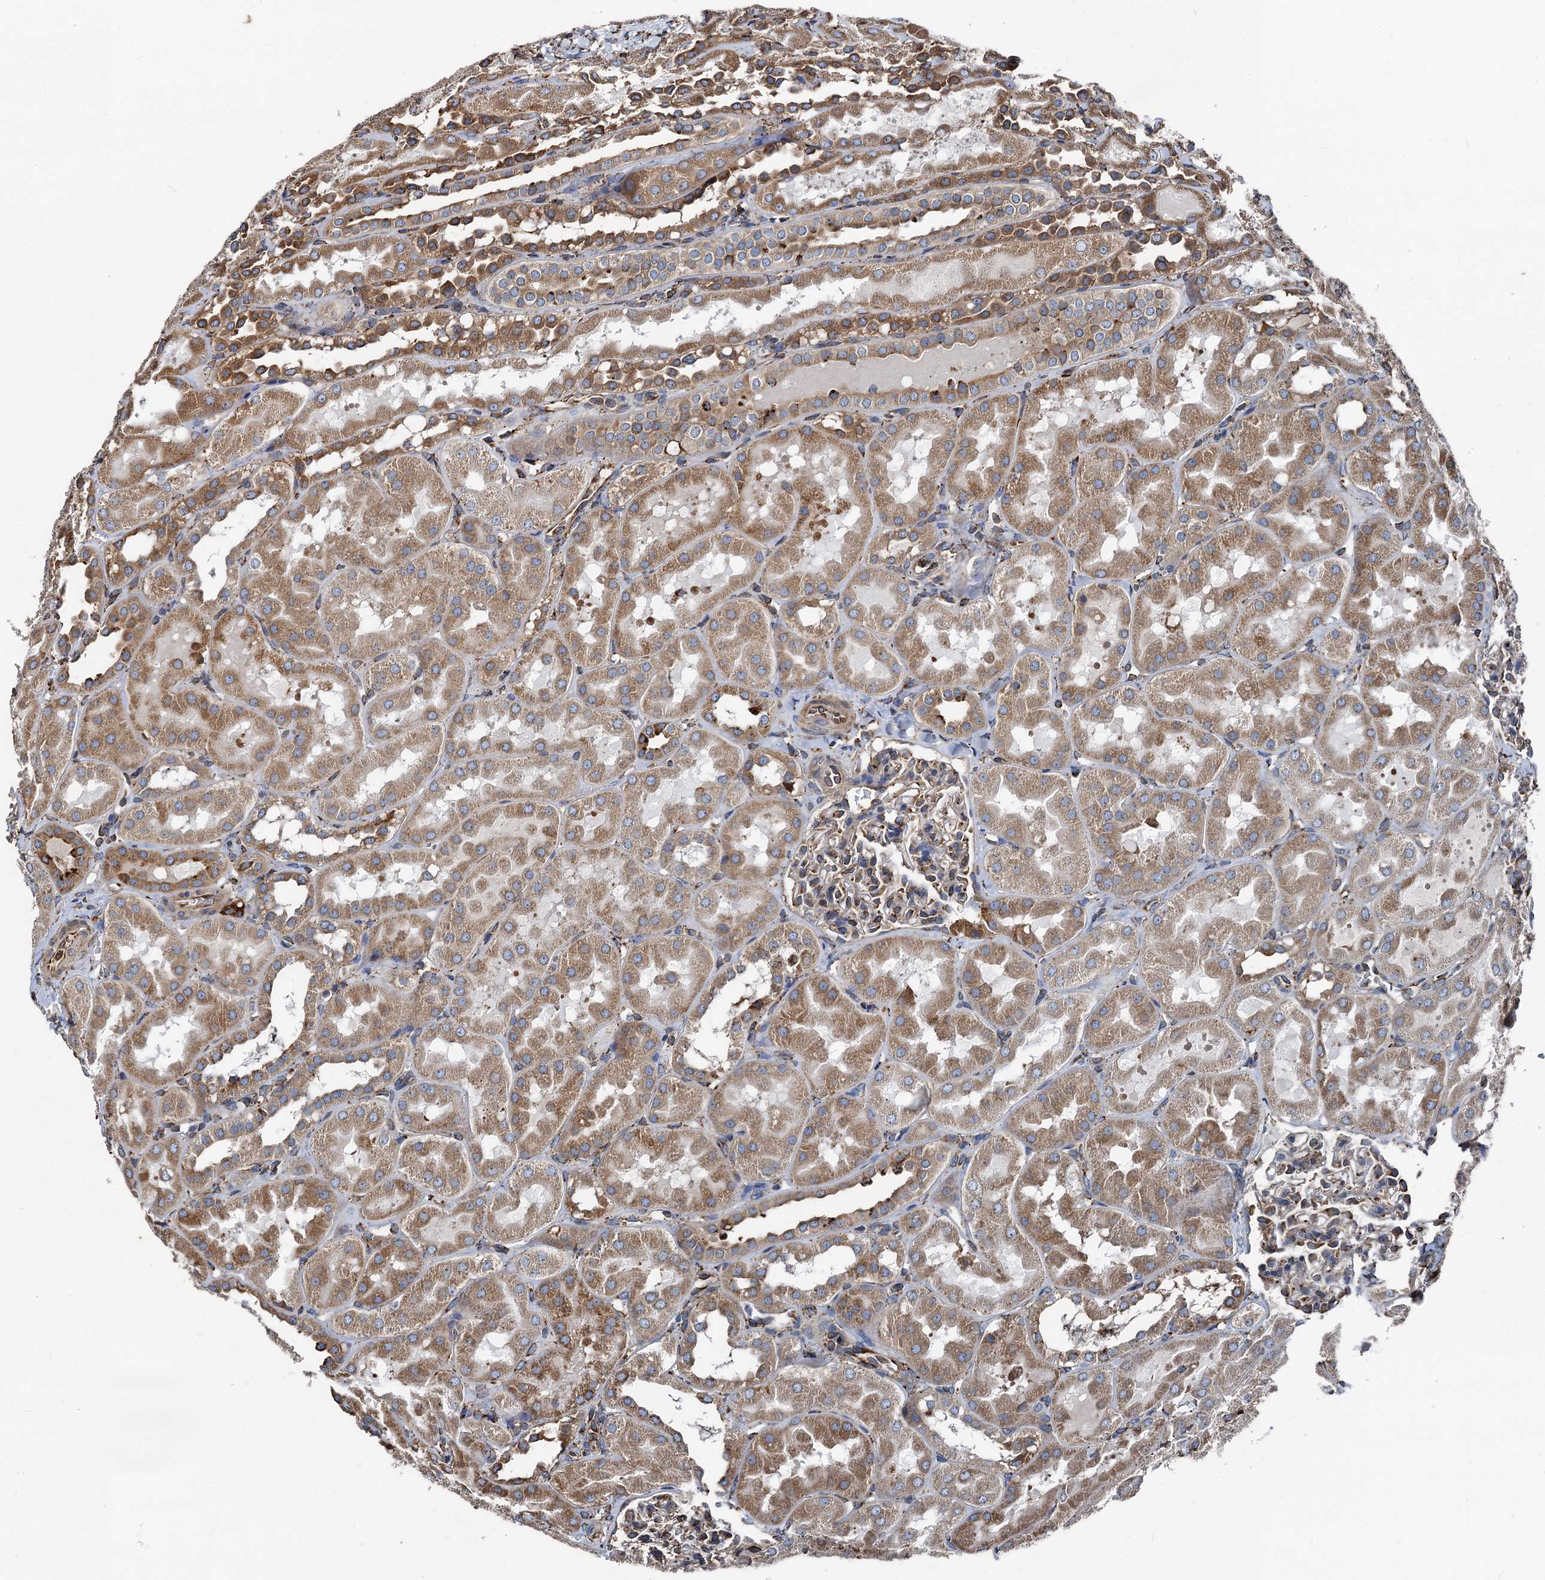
{"staining": {"intensity": "moderate", "quantity": "<25%", "location": "cytoplasmic/membranous"}, "tissue": "kidney", "cell_type": "Cells in glomeruli", "image_type": "normal", "snomed": [{"axis": "morphology", "description": "Normal tissue, NOS"}, {"axis": "topography", "description": "Kidney"}, {"axis": "topography", "description": "Urinary bladder"}], "caption": "This is an image of immunohistochemistry (IHC) staining of benign kidney, which shows moderate staining in the cytoplasmic/membranous of cells in glomeruli.", "gene": "NEURL1B", "patient": {"sex": "male", "age": 16}}